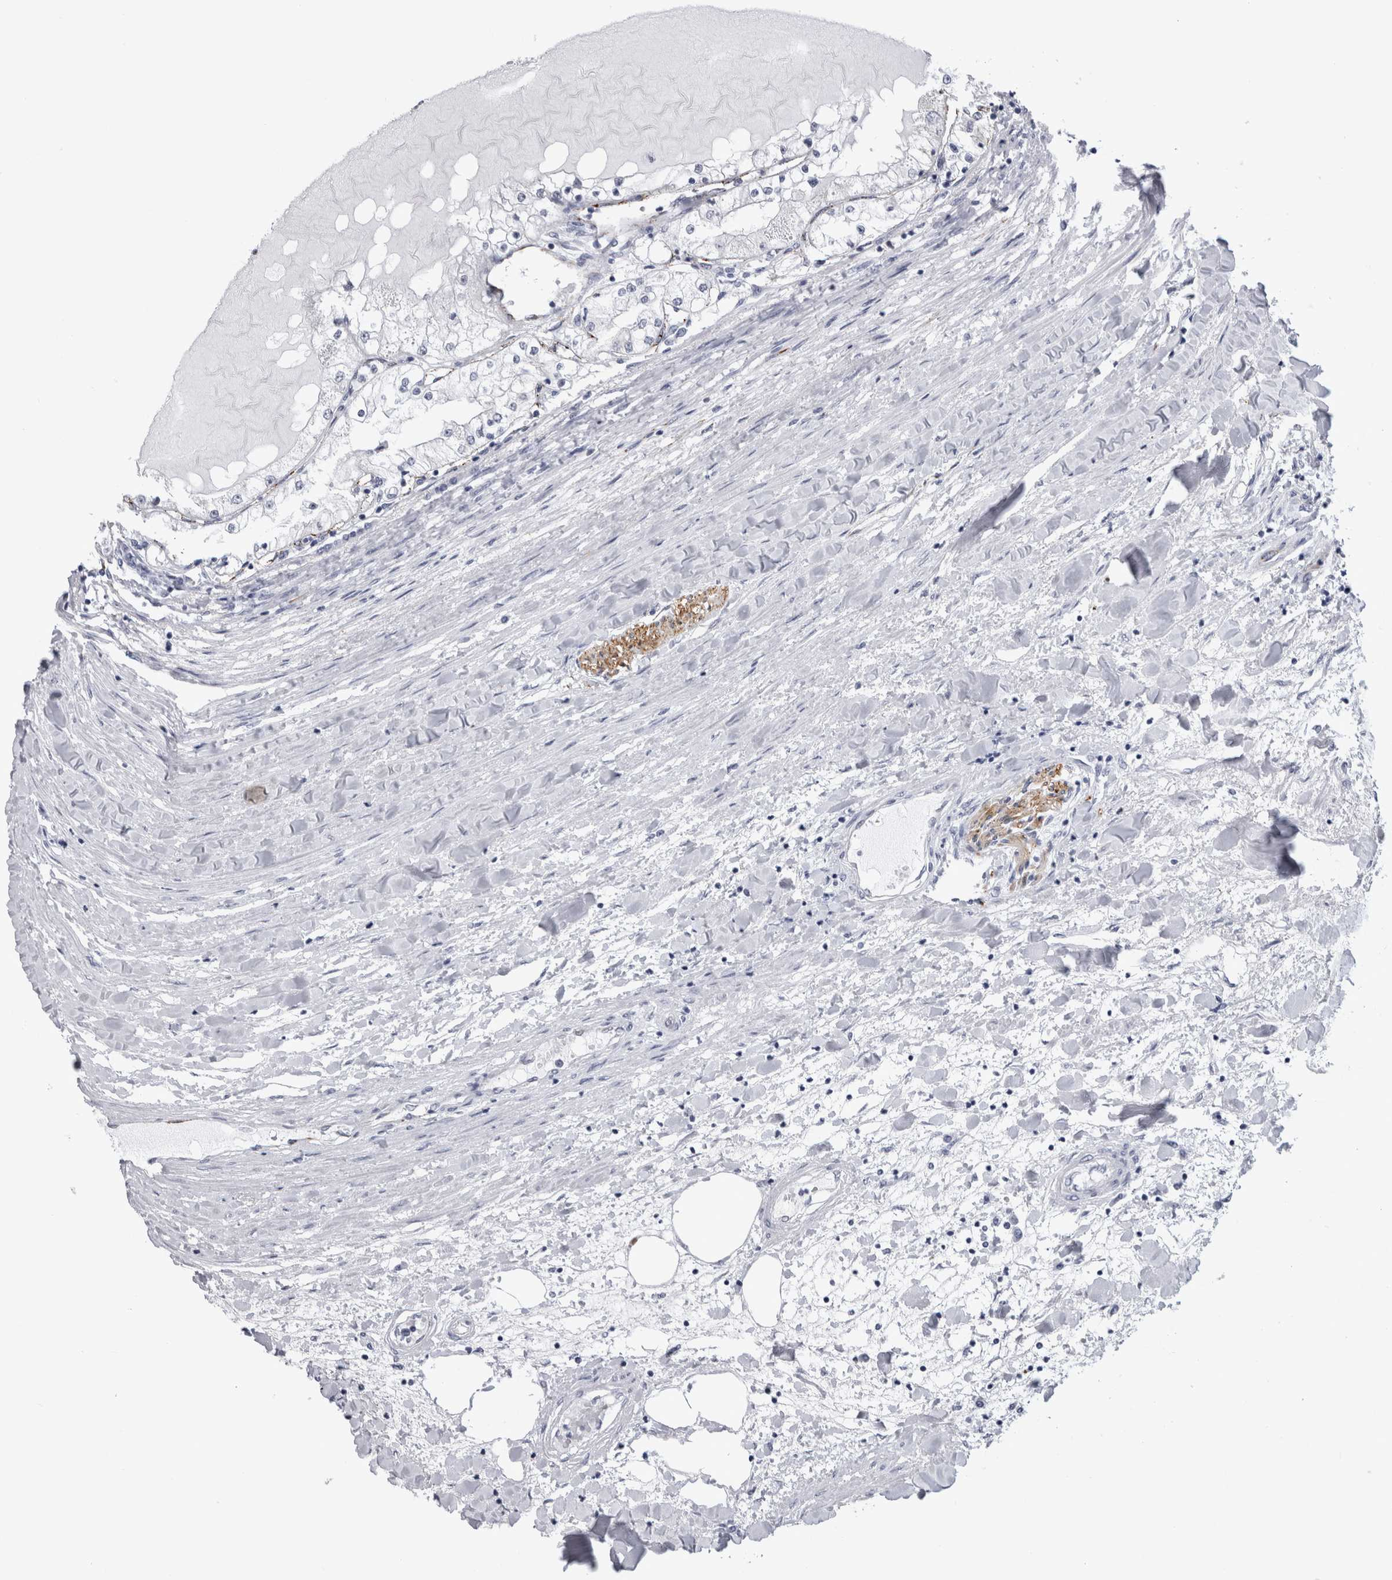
{"staining": {"intensity": "negative", "quantity": "none", "location": "none"}, "tissue": "renal cancer", "cell_type": "Tumor cells", "image_type": "cancer", "snomed": [{"axis": "morphology", "description": "Adenocarcinoma, NOS"}, {"axis": "topography", "description": "Kidney"}], "caption": "Immunohistochemistry micrograph of neoplastic tissue: human renal cancer (adenocarcinoma) stained with DAB demonstrates no significant protein expression in tumor cells.", "gene": "ACOT7", "patient": {"sex": "male", "age": 68}}